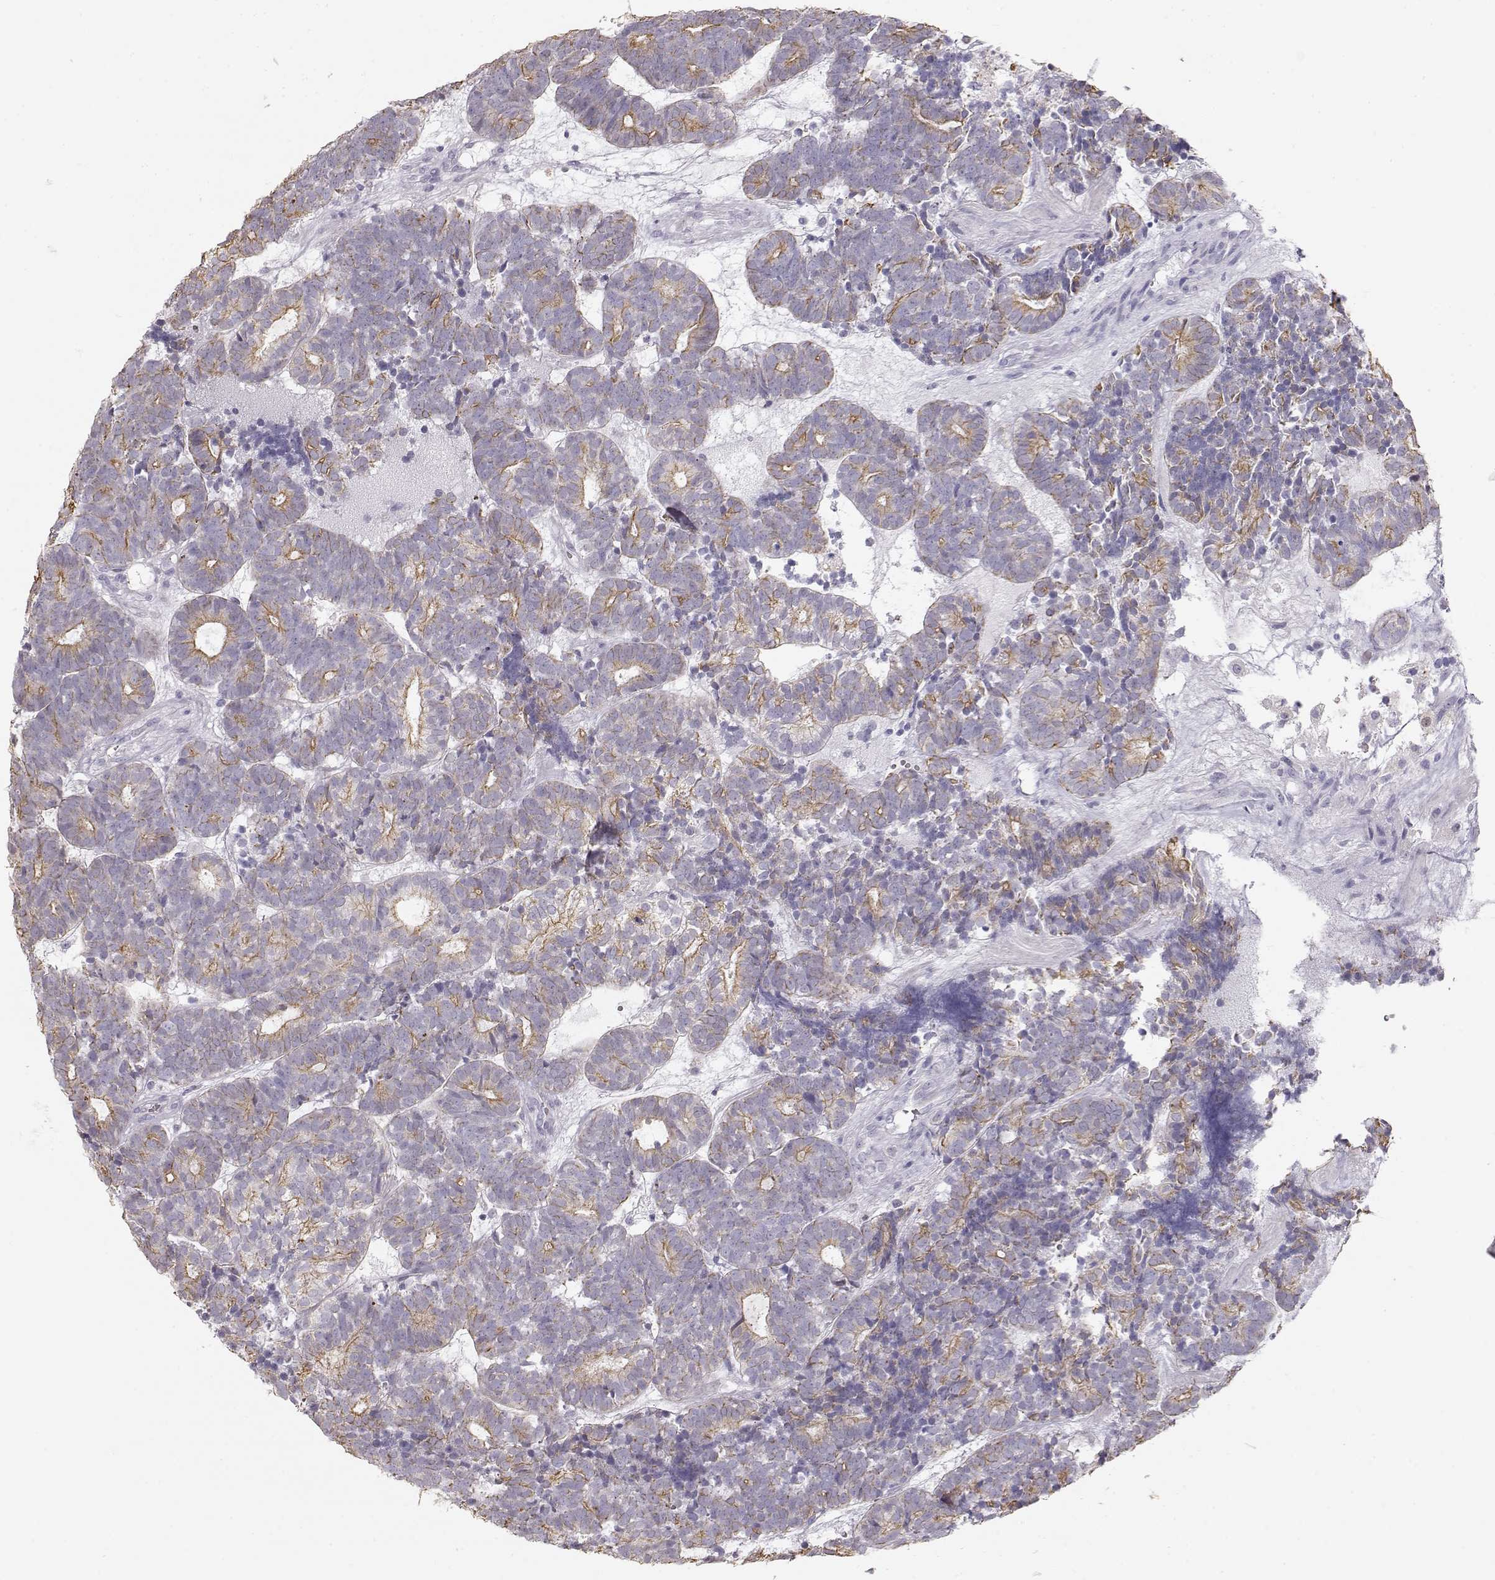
{"staining": {"intensity": "moderate", "quantity": "<25%", "location": "cytoplasmic/membranous"}, "tissue": "head and neck cancer", "cell_type": "Tumor cells", "image_type": "cancer", "snomed": [{"axis": "morphology", "description": "Adenocarcinoma, NOS"}, {"axis": "topography", "description": "Head-Neck"}], "caption": "A low amount of moderate cytoplasmic/membranous expression is seen in about <25% of tumor cells in head and neck cancer tissue.", "gene": "S100B", "patient": {"sex": "female", "age": 81}}